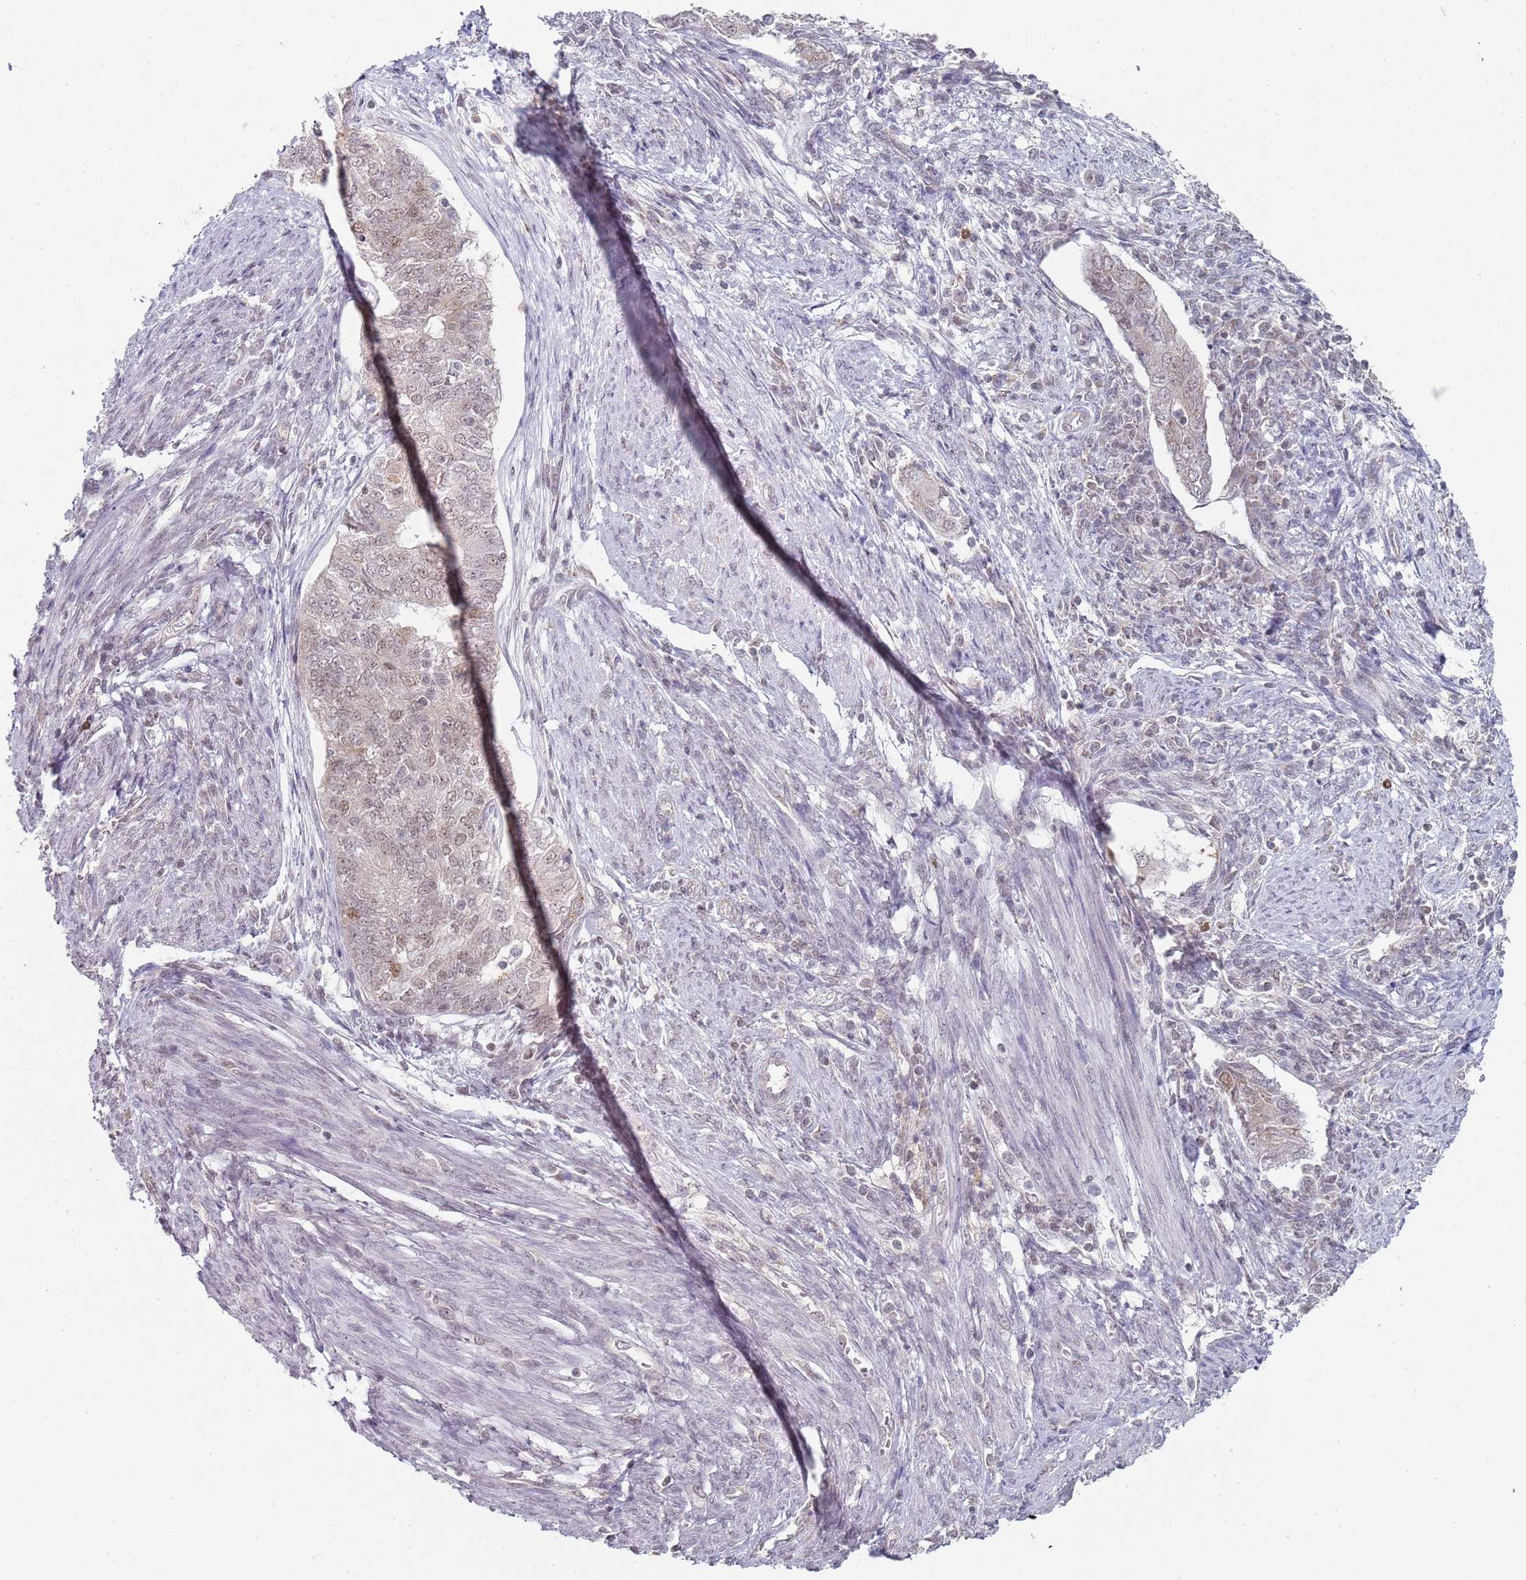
{"staining": {"intensity": "weak", "quantity": "25%-75%", "location": "nuclear"}, "tissue": "endometrial cancer", "cell_type": "Tumor cells", "image_type": "cancer", "snomed": [{"axis": "morphology", "description": "Adenocarcinoma, NOS"}, {"axis": "topography", "description": "Endometrium"}], "caption": "Weak nuclear expression is appreciated in about 25%-75% of tumor cells in endometrial cancer.", "gene": "SMARCAL1", "patient": {"sex": "female", "age": 62}}